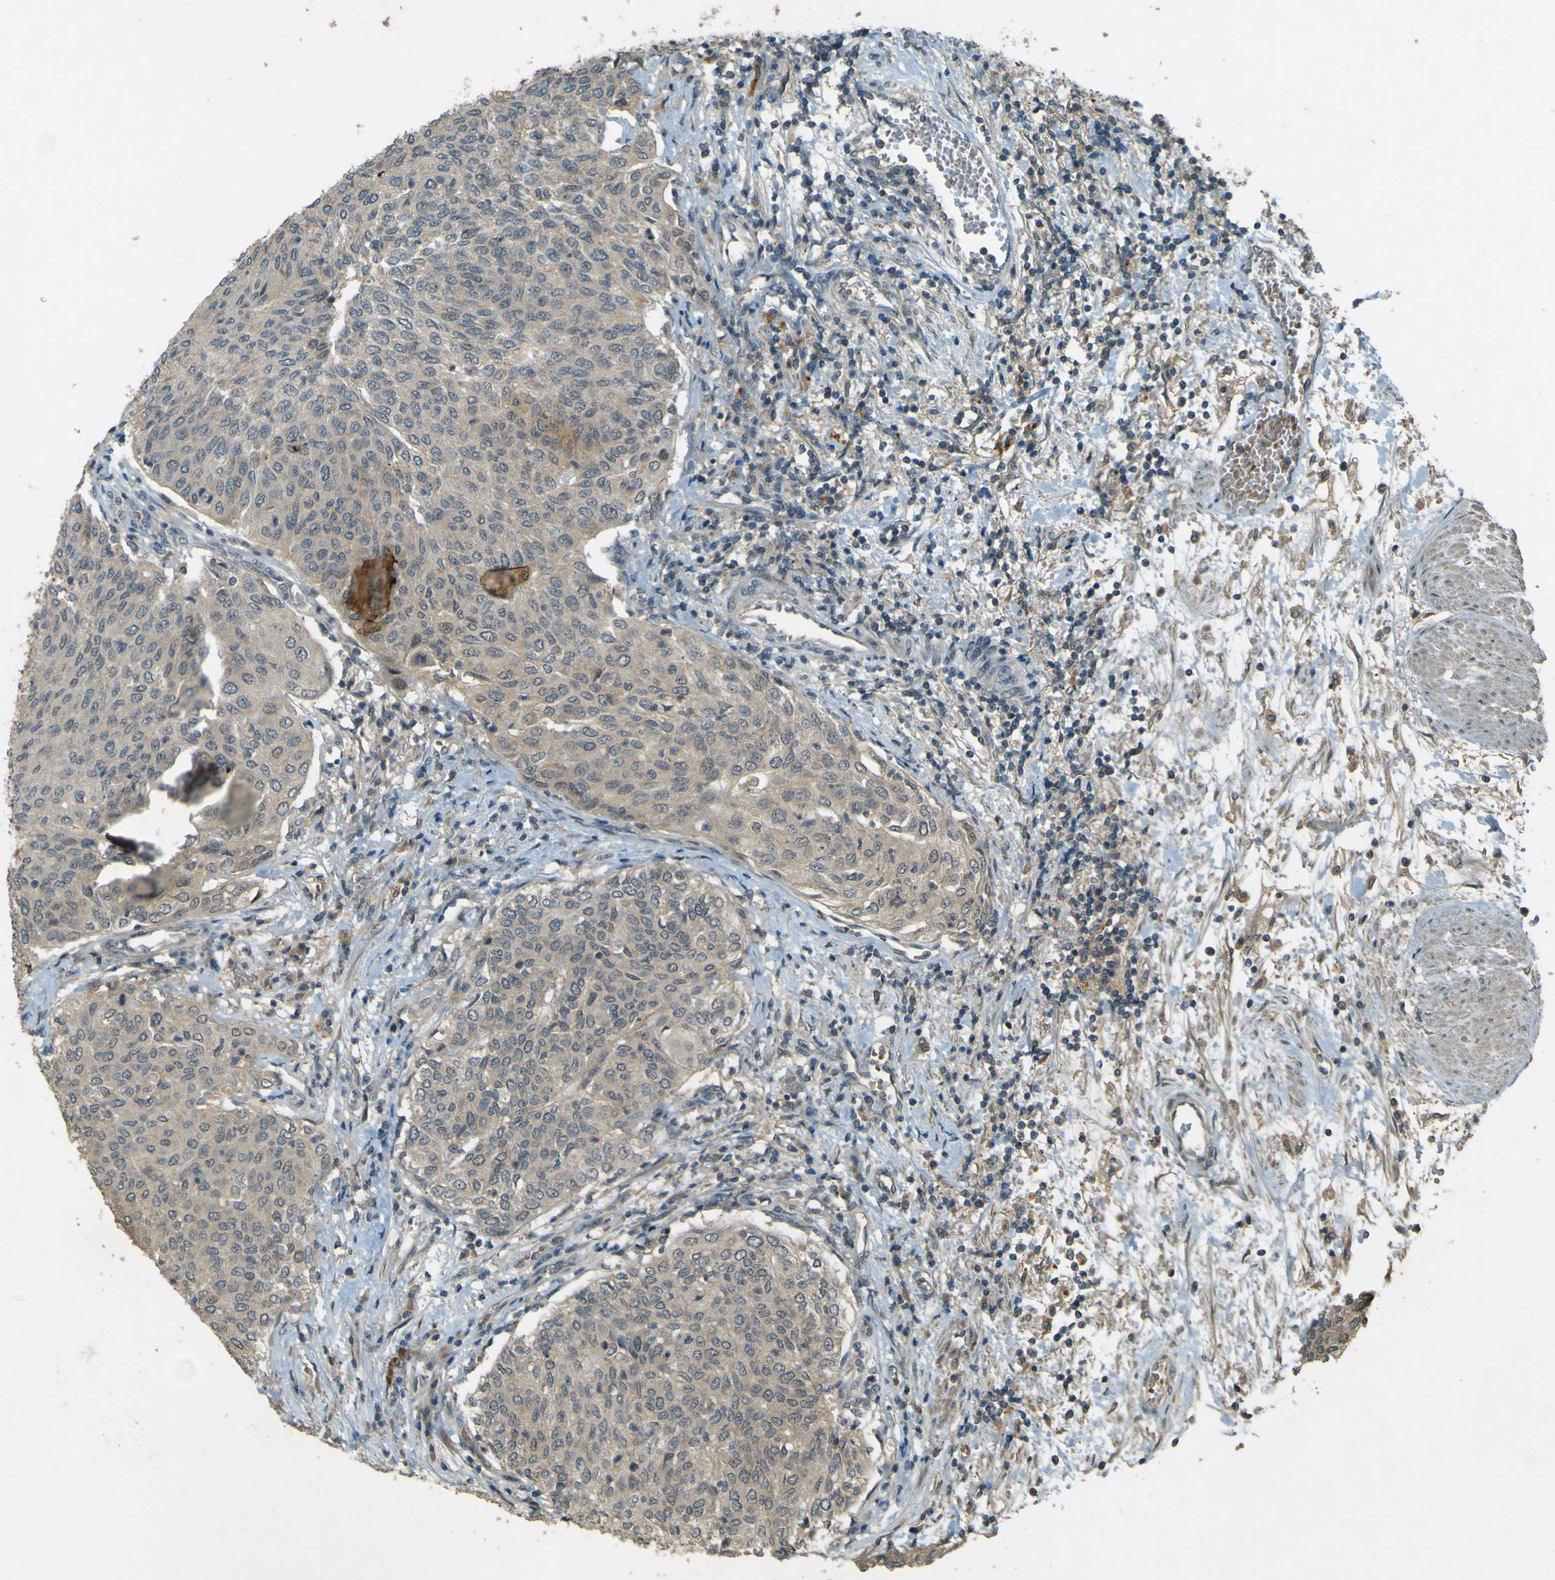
{"staining": {"intensity": "weak", "quantity": ">75%", "location": "cytoplasmic/membranous"}, "tissue": "urothelial cancer", "cell_type": "Tumor cells", "image_type": "cancer", "snomed": [{"axis": "morphology", "description": "Urothelial carcinoma, Low grade"}, {"axis": "topography", "description": "Urinary bladder"}], "caption": "IHC of human urothelial cancer reveals low levels of weak cytoplasmic/membranous expression in approximately >75% of tumor cells. The protein is stained brown, and the nuclei are stained in blue (DAB IHC with brightfield microscopy, high magnification).", "gene": "MPDZ", "patient": {"sex": "female", "age": 79}}